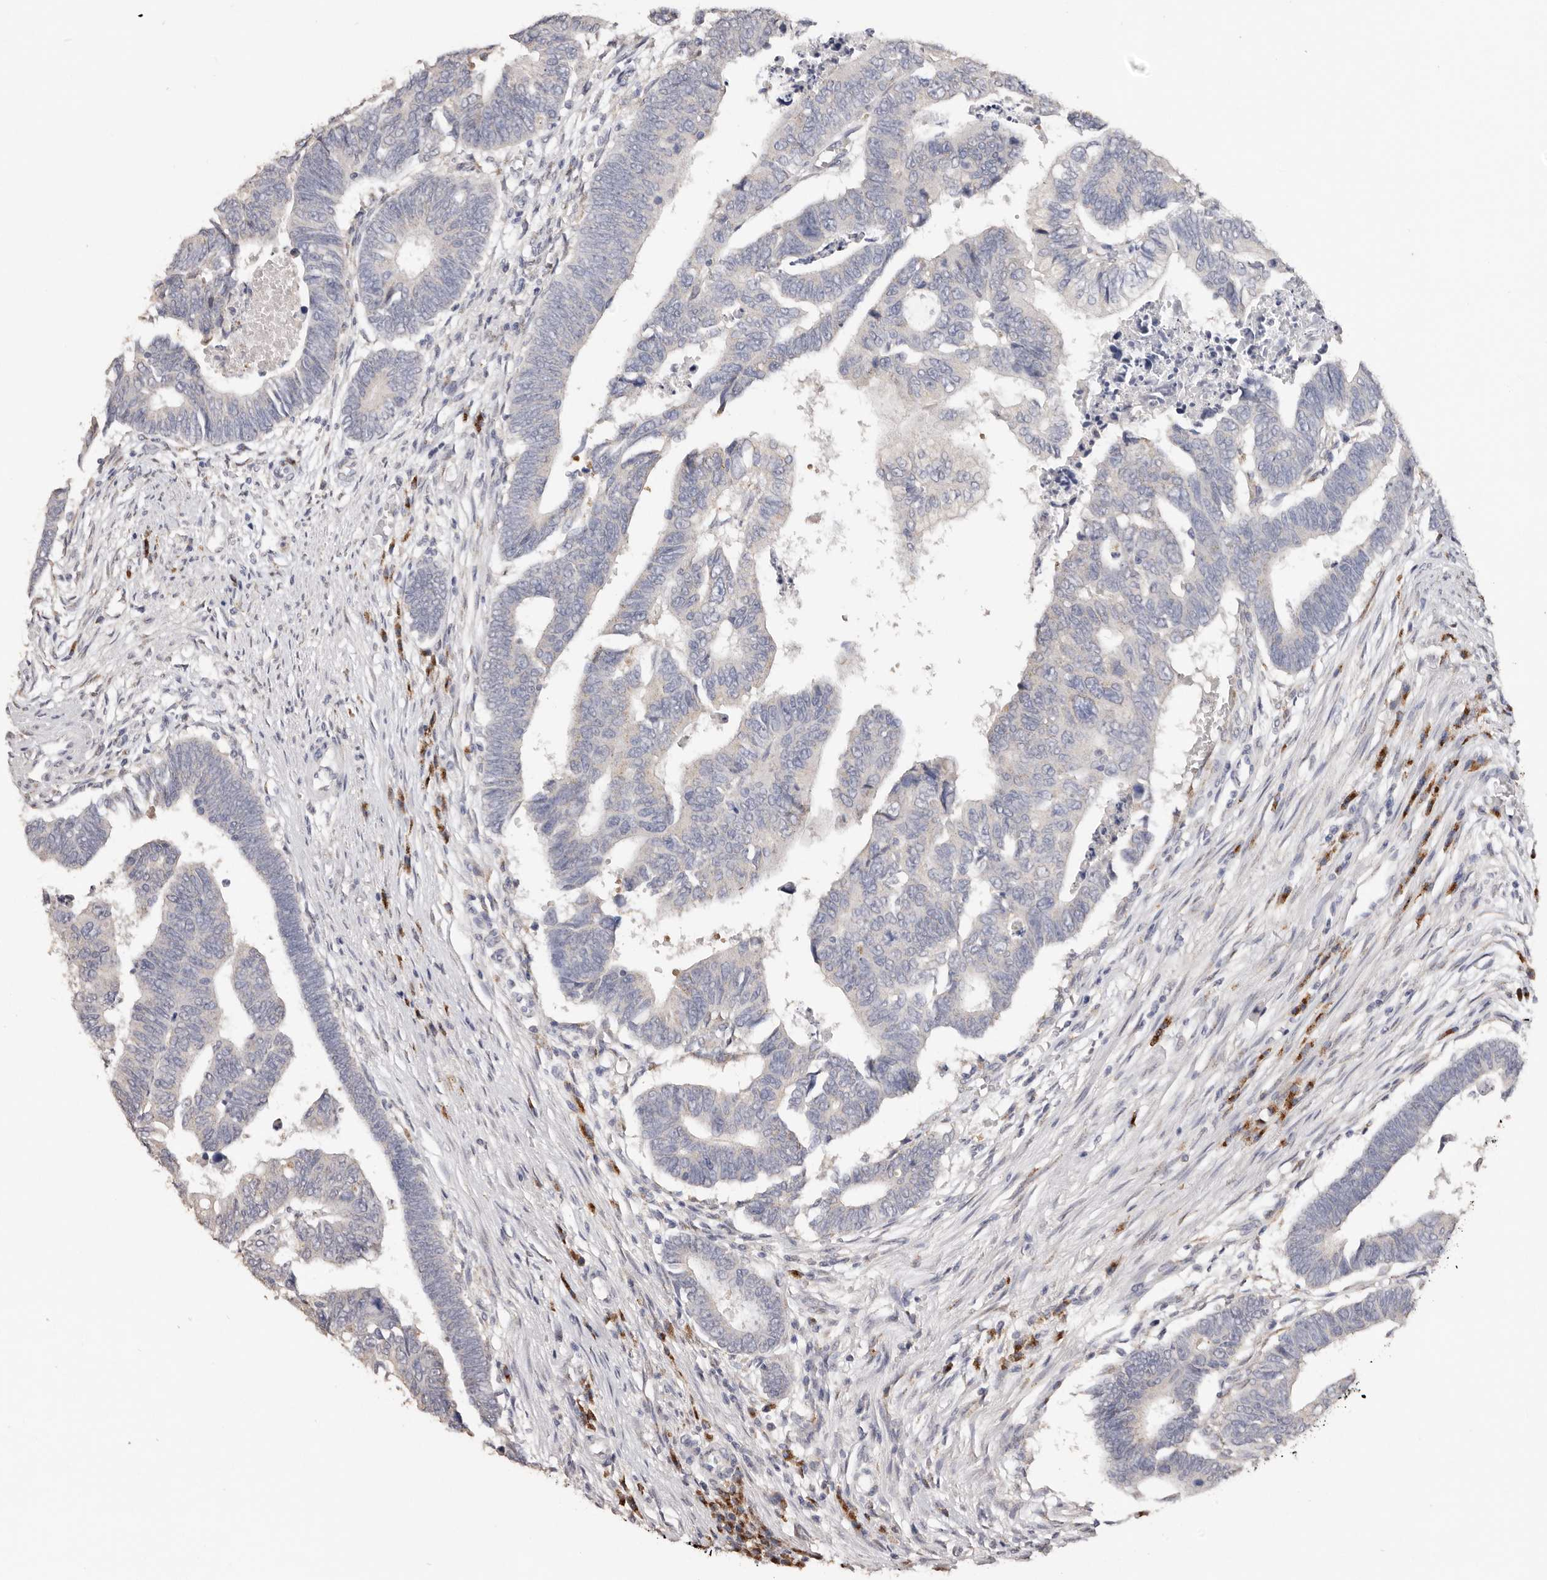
{"staining": {"intensity": "negative", "quantity": "none", "location": "none"}, "tissue": "colorectal cancer", "cell_type": "Tumor cells", "image_type": "cancer", "snomed": [{"axis": "morphology", "description": "Adenocarcinoma, NOS"}, {"axis": "topography", "description": "Rectum"}], "caption": "Immunohistochemistry micrograph of neoplastic tissue: human colorectal adenocarcinoma stained with DAB (3,3'-diaminobenzidine) exhibits no significant protein positivity in tumor cells.", "gene": "LGALS7B", "patient": {"sex": "female", "age": 65}}